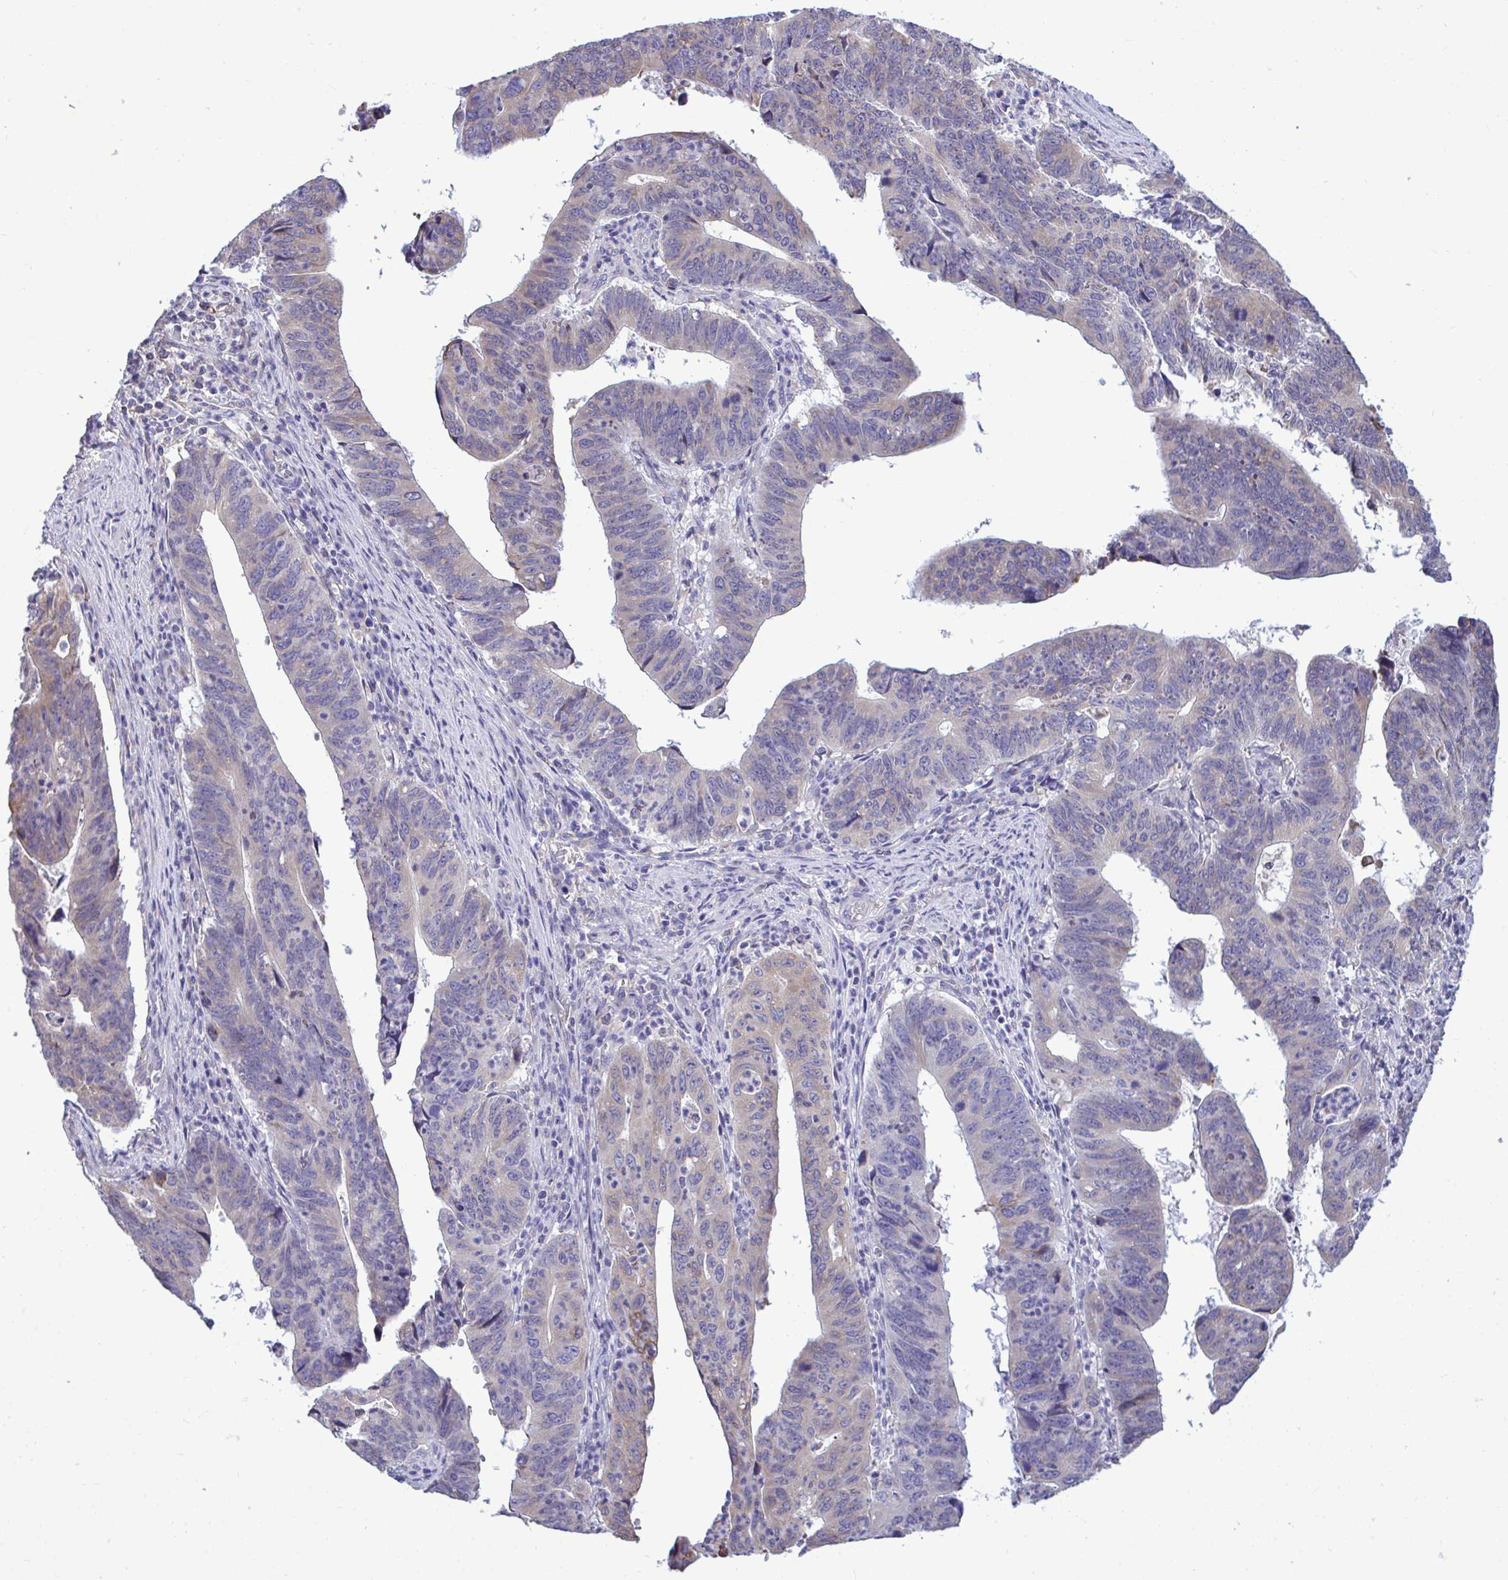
{"staining": {"intensity": "weak", "quantity": "<25%", "location": "cytoplasmic/membranous"}, "tissue": "stomach cancer", "cell_type": "Tumor cells", "image_type": "cancer", "snomed": [{"axis": "morphology", "description": "Adenocarcinoma, NOS"}, {"axis": "topography", "description": "Stomach"}], "caption": "This is a micrograph of immunohistochemistry (IHC) staining of stomach adenocarcinoma, which shows no expression in tumor cells.", "gene": "PIGK", "patient": {"sex": "male", "age": 59}}